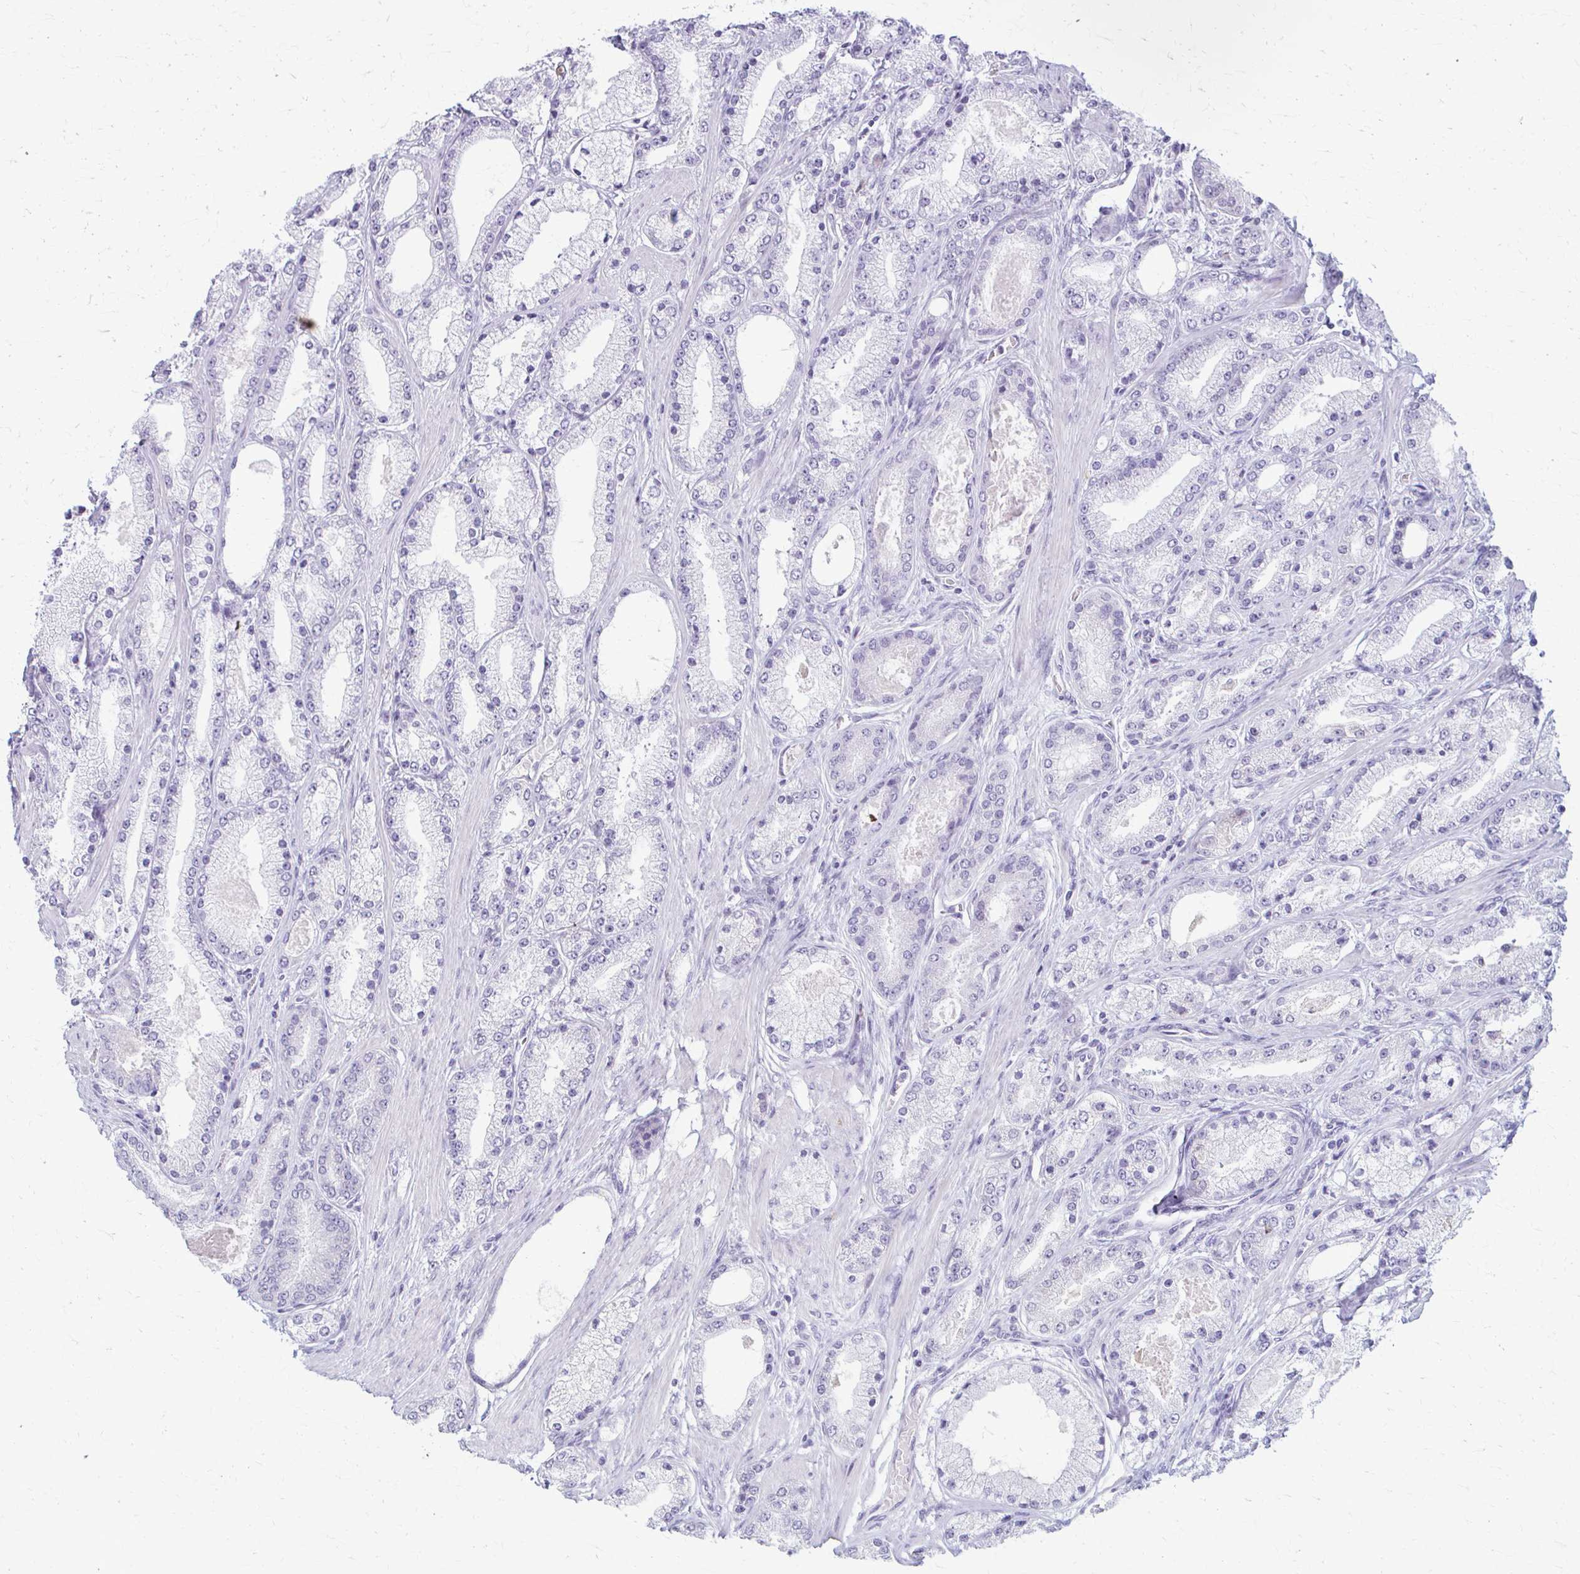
{"staining": {"intensity": "negative", "quantity": "none", "location": "none"}, "tissue": "prostate cancer", "cell_type": "Tumor cells", "image_type": "cancer", "snomed": [{"axis": "morphology", "description": "Adenocarcinoma, High grade"}, {"axis": "topography", "description": "Prostate"}], "caption": "Histopathology image shows no protein positivity in tumor cells of prostate cancer tissue.", "gene": "LDLRAP1", "patient": {"sex": "male", "age": 63}}